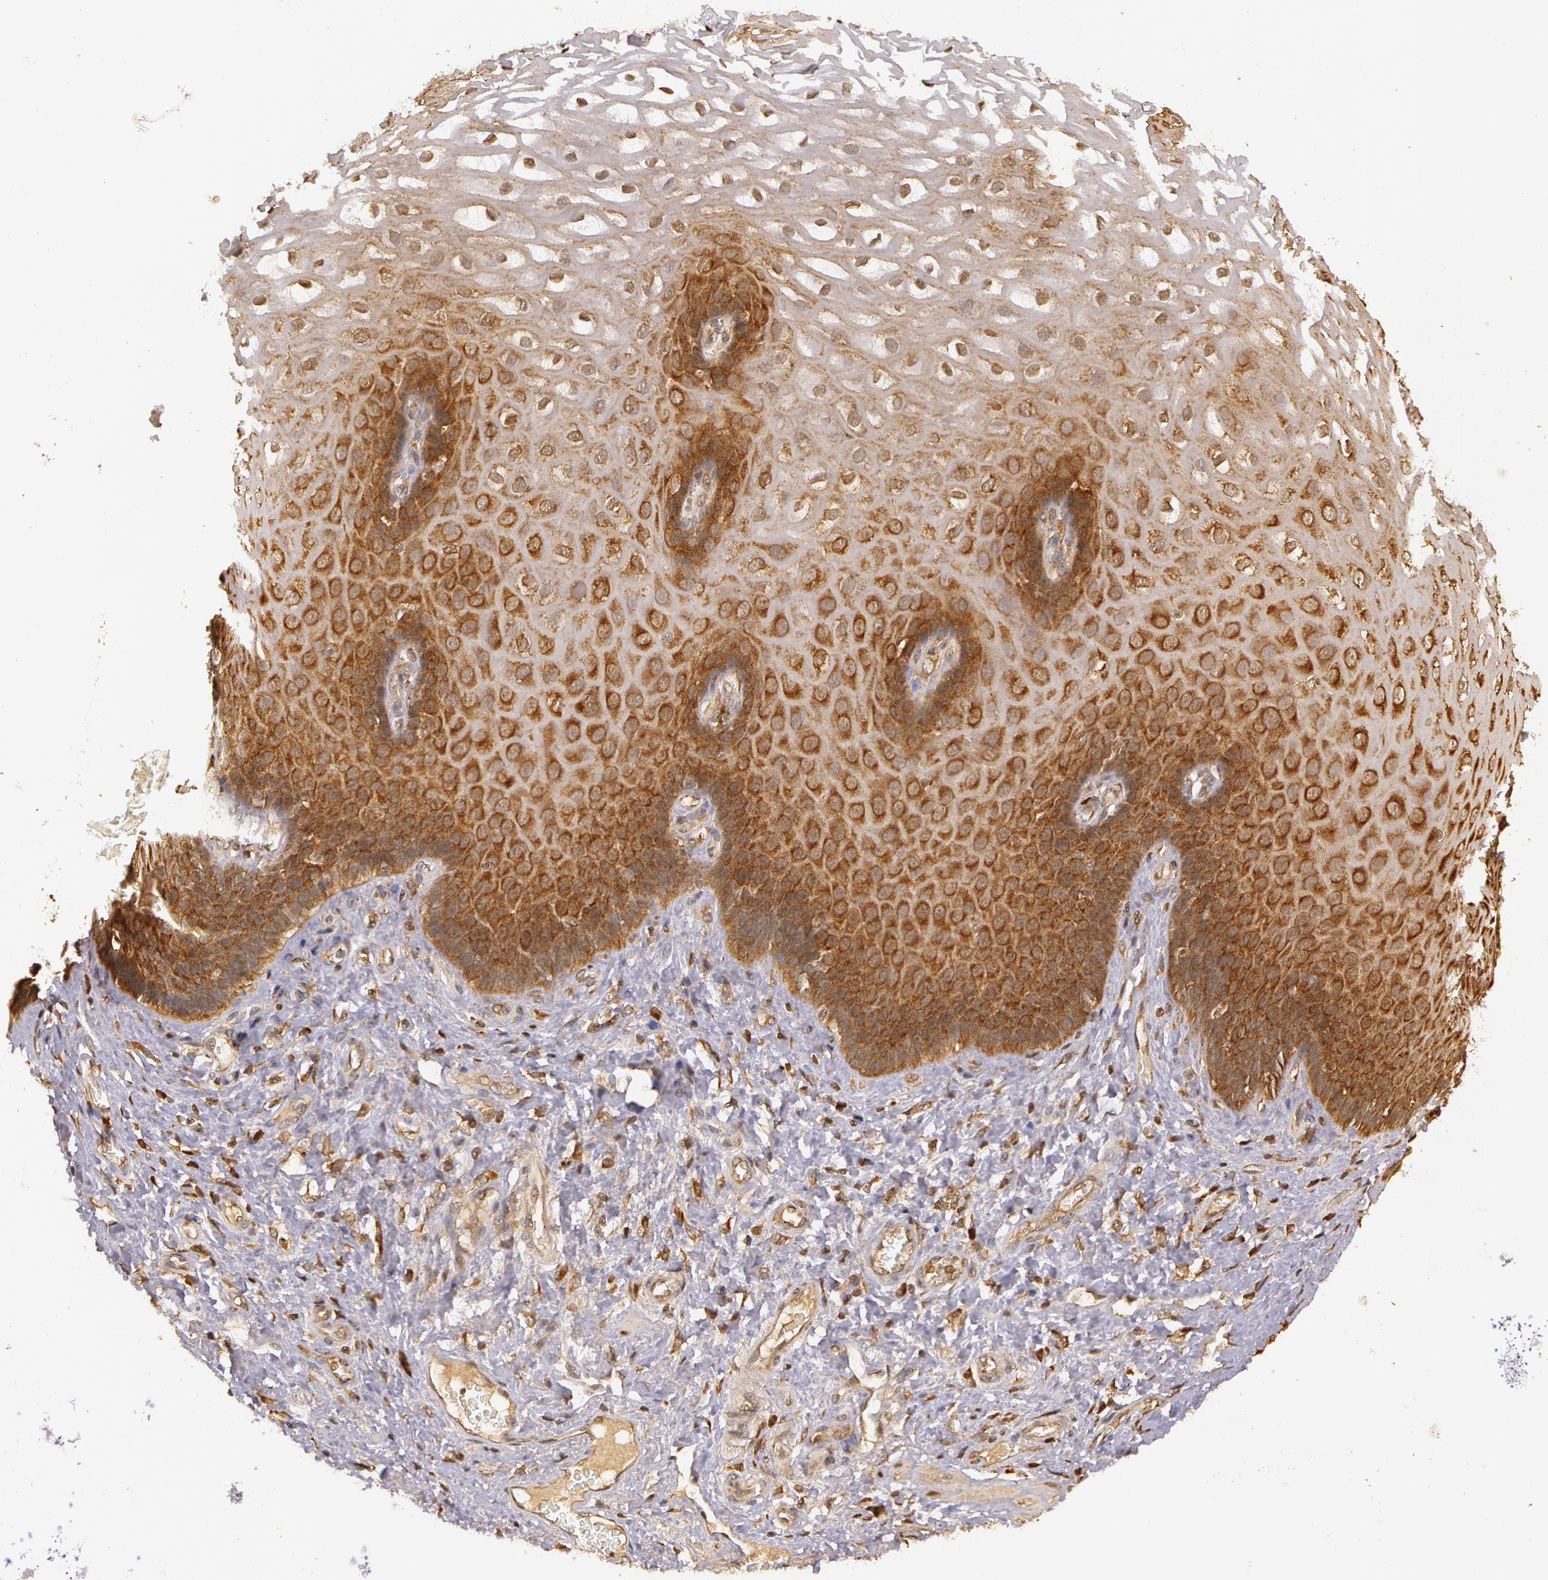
{"staining": {"intensity": "strong", "quantity": ">75%", "location": "cytoplasmic/membranous"}, "tissue": "esophagus", "cell_type": "Squamous epithelial cells", "image_type": "normal", "snomed": [{"axis": "morphology", "description": "Normal tissue, NOS"}, {"axis": "morphology", "description": "Adenocarcinoma, NOS"}, {"axis": "topography", "description": "Esophagus"}, {"axis": "topography", "description": "Stomach"}], "caption": "A high-resolution photomicrograph shows immunohistochemistry staining of normal esophagus, which displays strong cytoplasmic/membranous expression in approximately >75% of squamous epithelial cells. The protein of interest is stained brown, and the nuclei are stained in blue (DAB (3,3'-diaminobenzidine) IHC with brightfield microscopy, high magnification).", "gene": "ASCC2", "patient": {"sex": "male", "age": 62}}